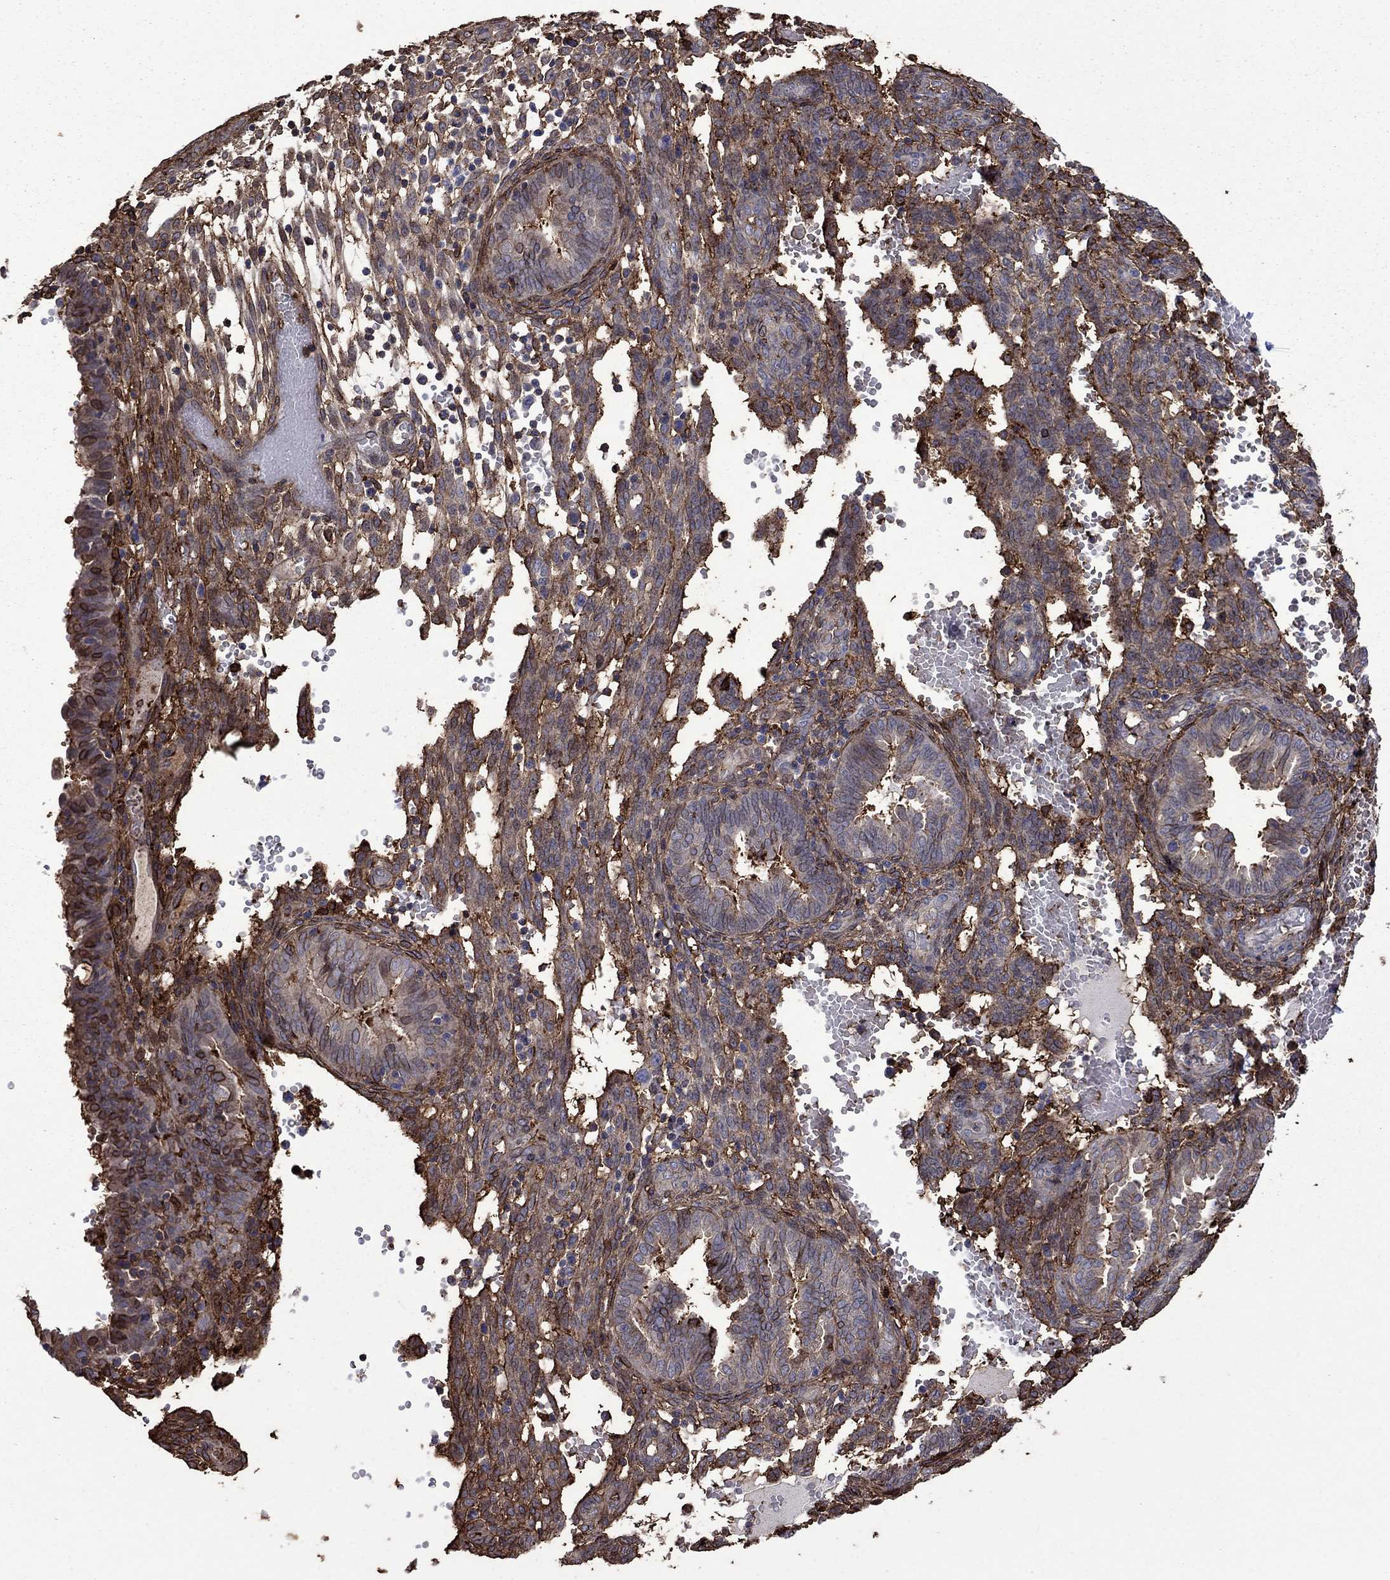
{"staining": {"intensity": "strong", "quantity": "25%-75%", "location": "cytoplasmic/membranous"}, "tissue": "endometrium", "cell_type": "Cells in endometrial stroma", "image_type": "normal", "snomed": [{"axis": "morphology", "description": "Normal tissue, NOS"}, {"axis": "topography", "description": "Endometrium"}], "caption": "A photomicrograph showing strong cytoplasmic/membranous positivity in approximately 25%-75% of cells in endometrial stroma in unremarkable endometrium, as visualized by brown immunohistochemical staining.", "gene": "PLAU", "patient": {"sex": "female", "age": 42}}